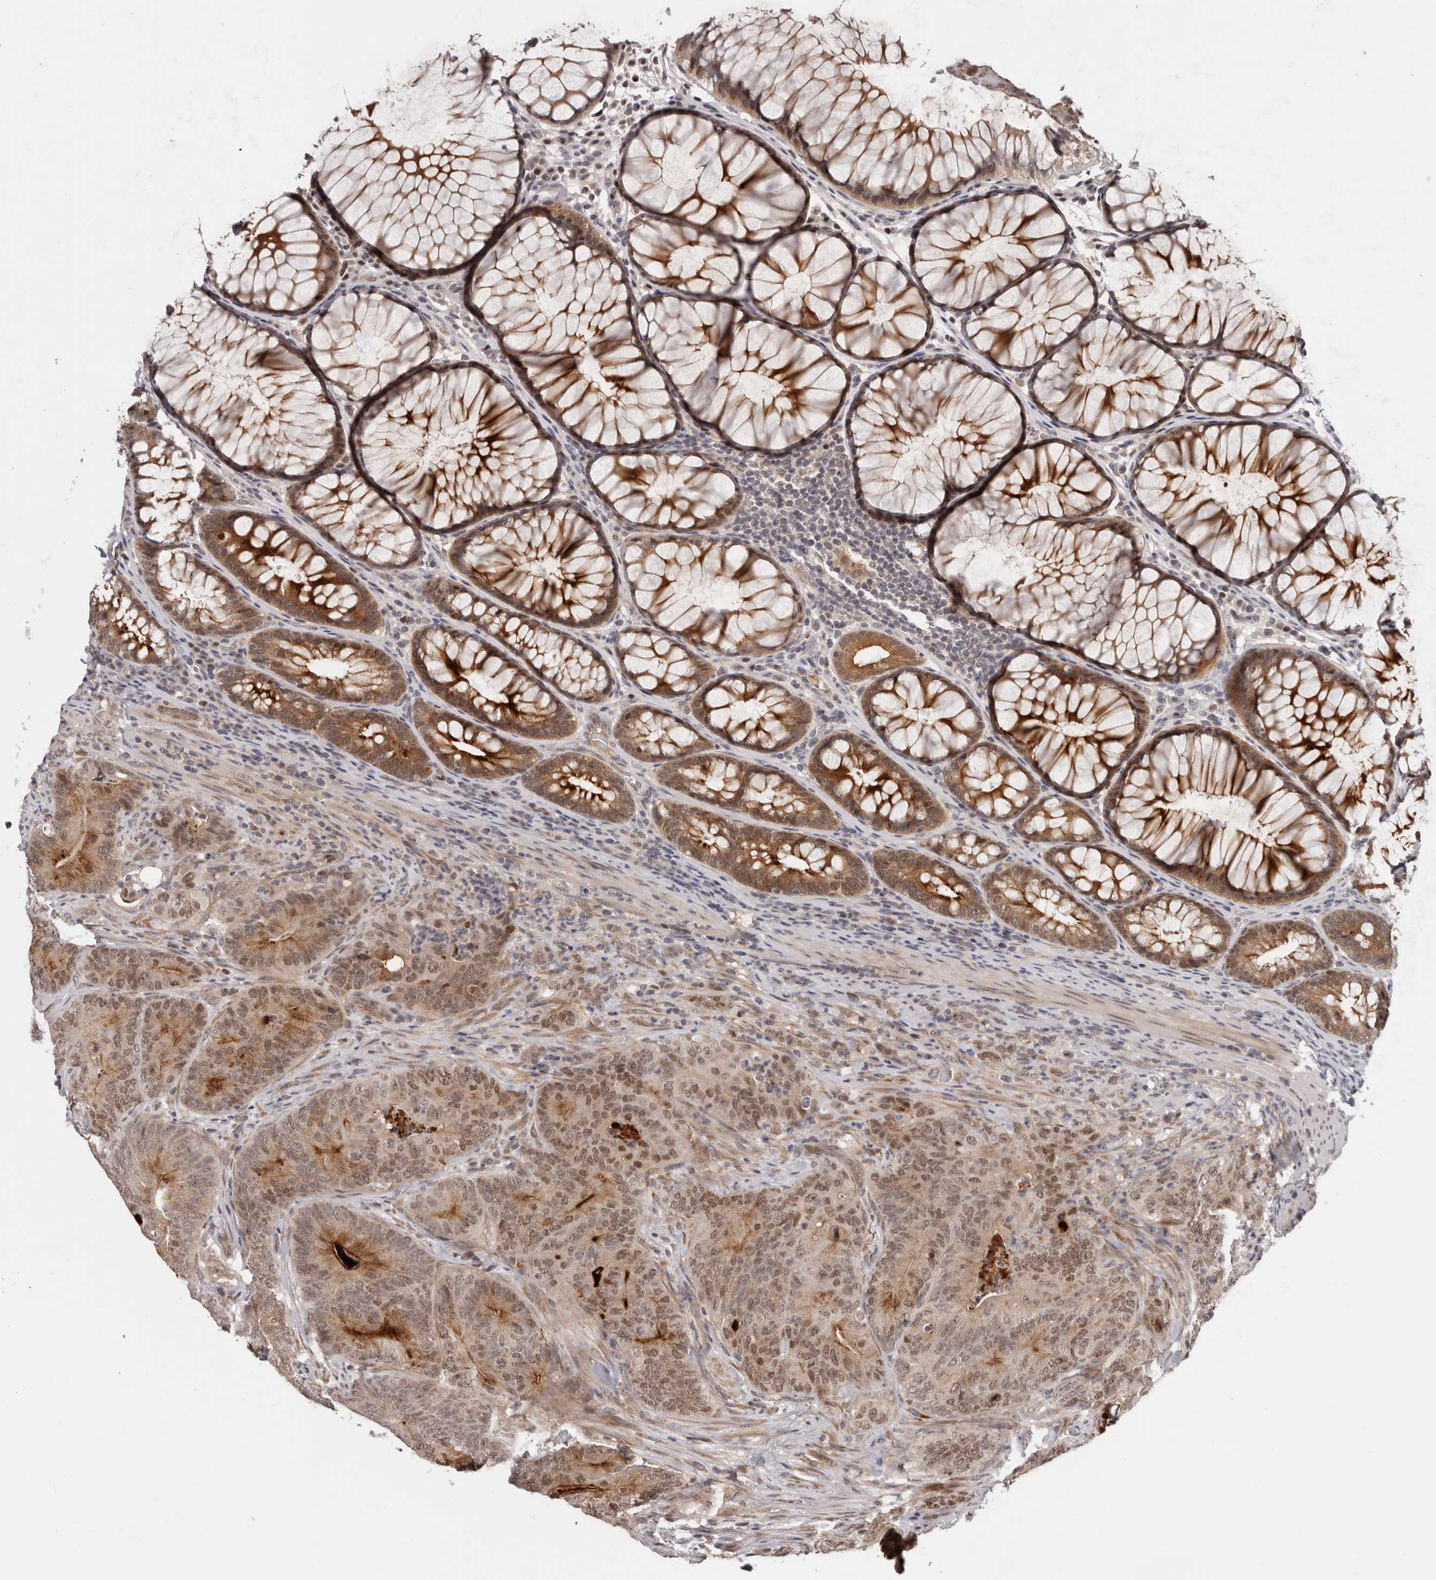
{"staining": {"intensity": "moderate", "quantity": ">75%", "location": "cytoplasmic/membranous,nuclear"}, "tissue": "colorectal cancer", "cell_type": "Tumor cells", "image_type": "cancer", "snomed": [{"axis": "morphology", "description": "Normal tissue, NOS"}, {"axis": "topography", "description": "Colon"}], "caption": "The photomicrograph shows a brown stain indicating the presence of a protein in the cytoplasmic/membranous and nuclear of tumor cells in colorectal cancer. (IHC, brightfield microscopy, high magnification).", "gene": "TBX5", "patient": {"sex": "female", "age": 82}}